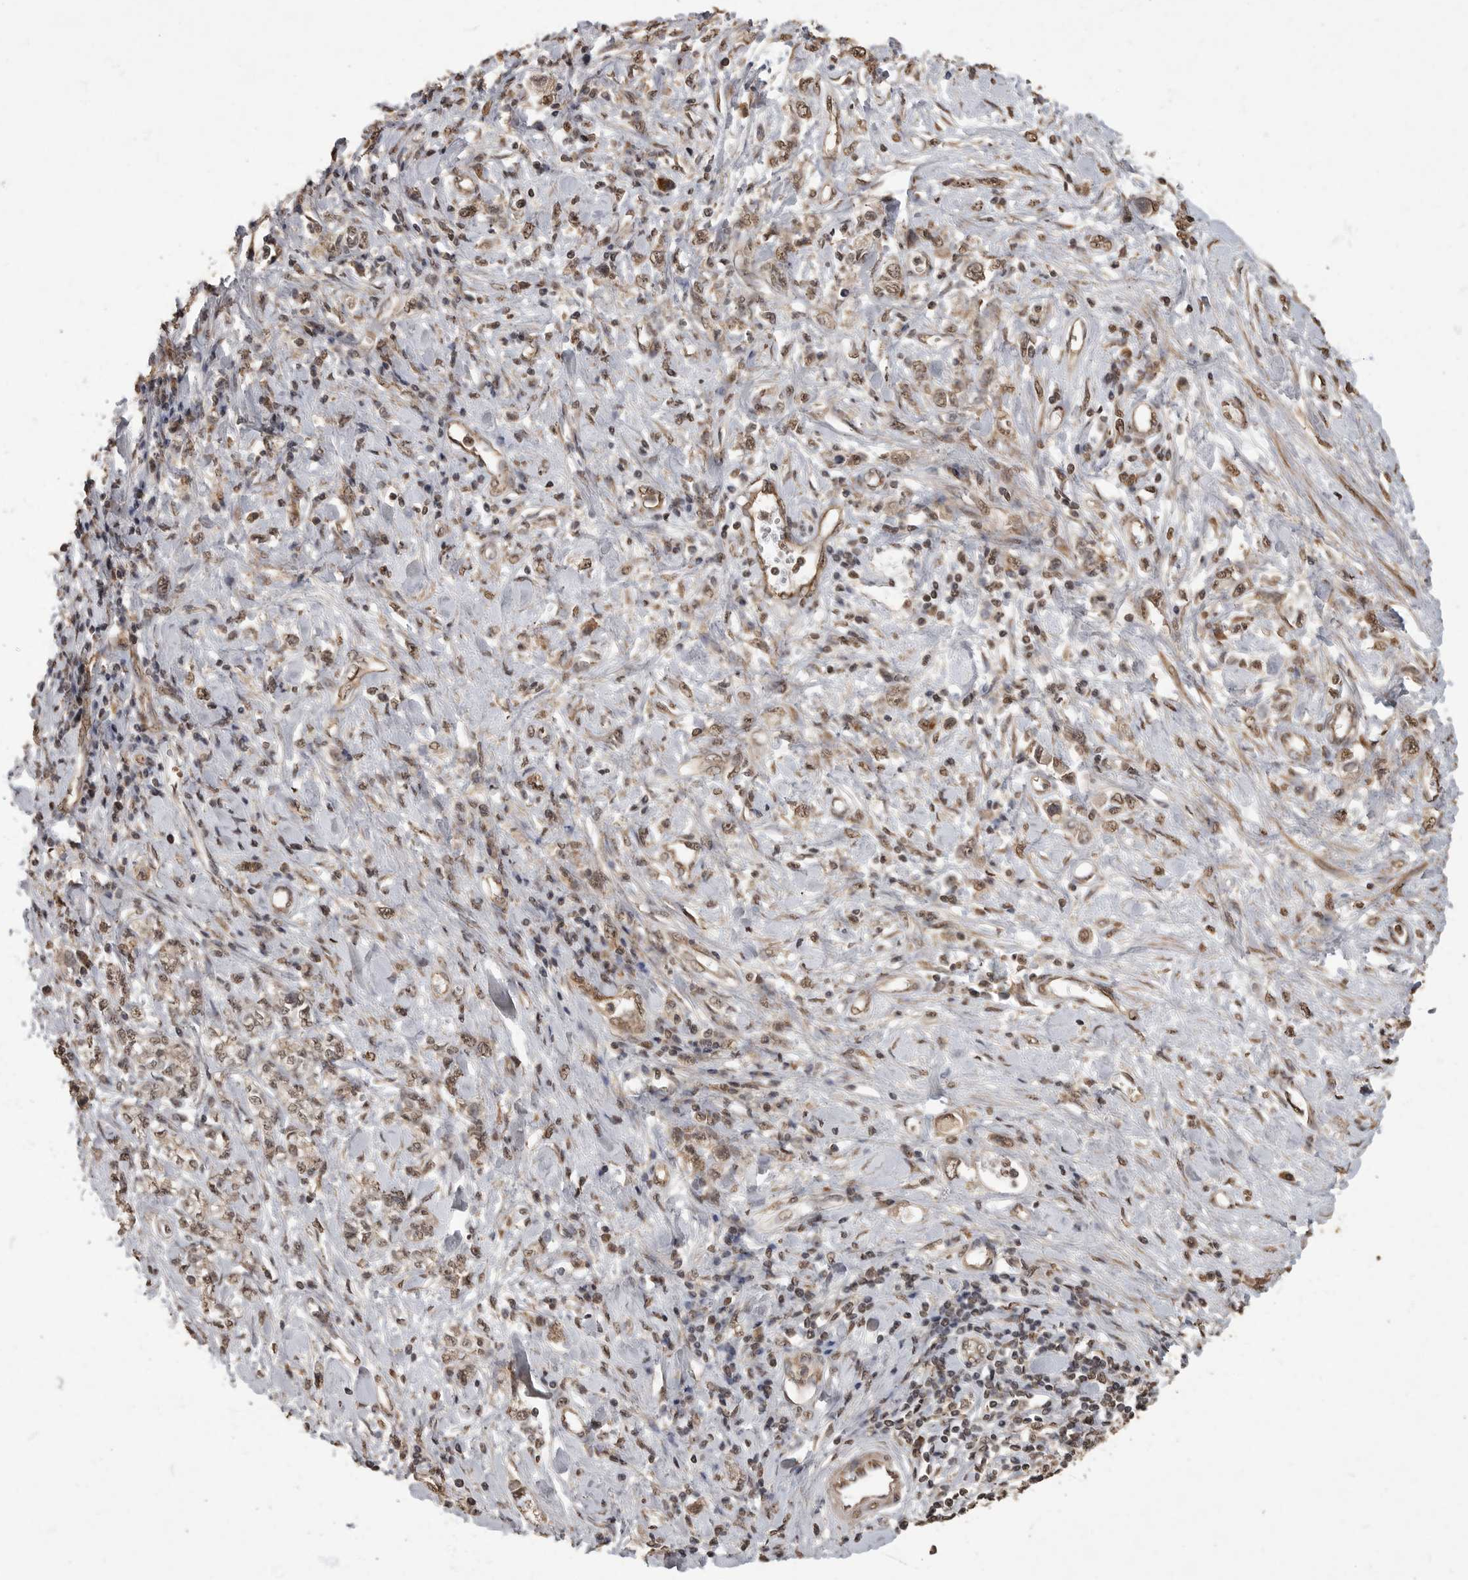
{"staining": {"intensity": "weak", "quantity": ">75%", "location": "cytoplasmic/membranous,nuclear"}, "tissue": "stomach cancer", "cell_type": "Tumor cells", "image_type": "cancer", "snomed": [{"axis": "morphology", "description": "Adenocarcinoma, NOS"}, {"axis": "topography", "description": "Stomach"}], "caption": "The image displays a brown stain indicating the presence of a protein in the cytoplasmic/membranous and nuclear of tumor cells in stomach cancer (adenocarcinoma). The protein of interest is shown in brown color, while the nuclei are stained blue.", "gene": "MAFG", "patient": {"sex": "female", "age": 76}}